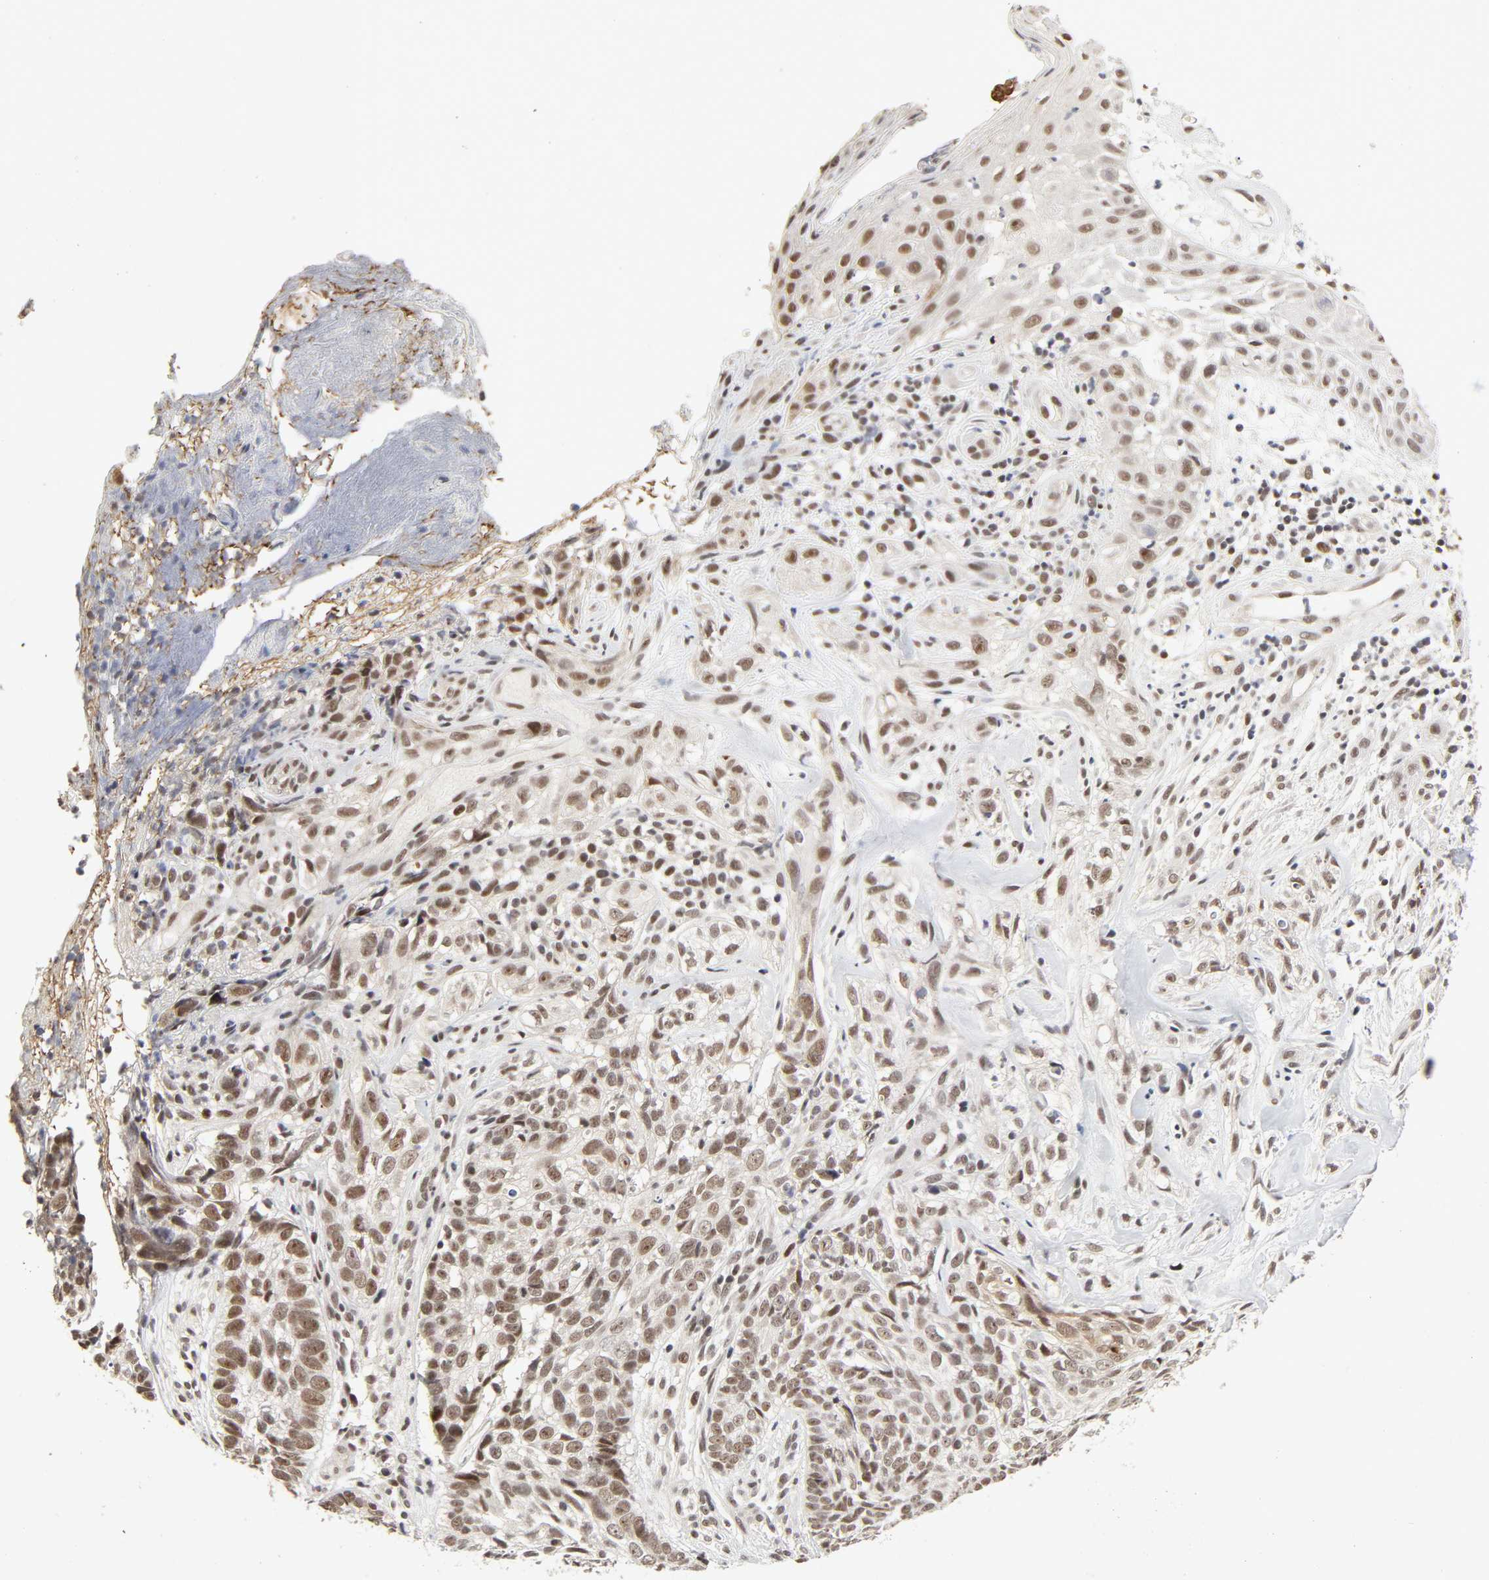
{"staining": {"intensity": "moderate", "quantity": ">75%", "location": "nuclear"}, "tissue": "skin cancer", "cell_type": "Tumor cells", "image_type": "cancer", "snomed": [{"axis": "morphology", "description": "Basal cell carcinoma"}, {"axis": "topography", "description": "Skin"}], "caption": "Tumor cells display medium levels of moderate nuclear expression in approximately >75% of cells in skin cancer.", "gene": "ZKSCAN8", "patient": {"sex": "male", "age": 72}}